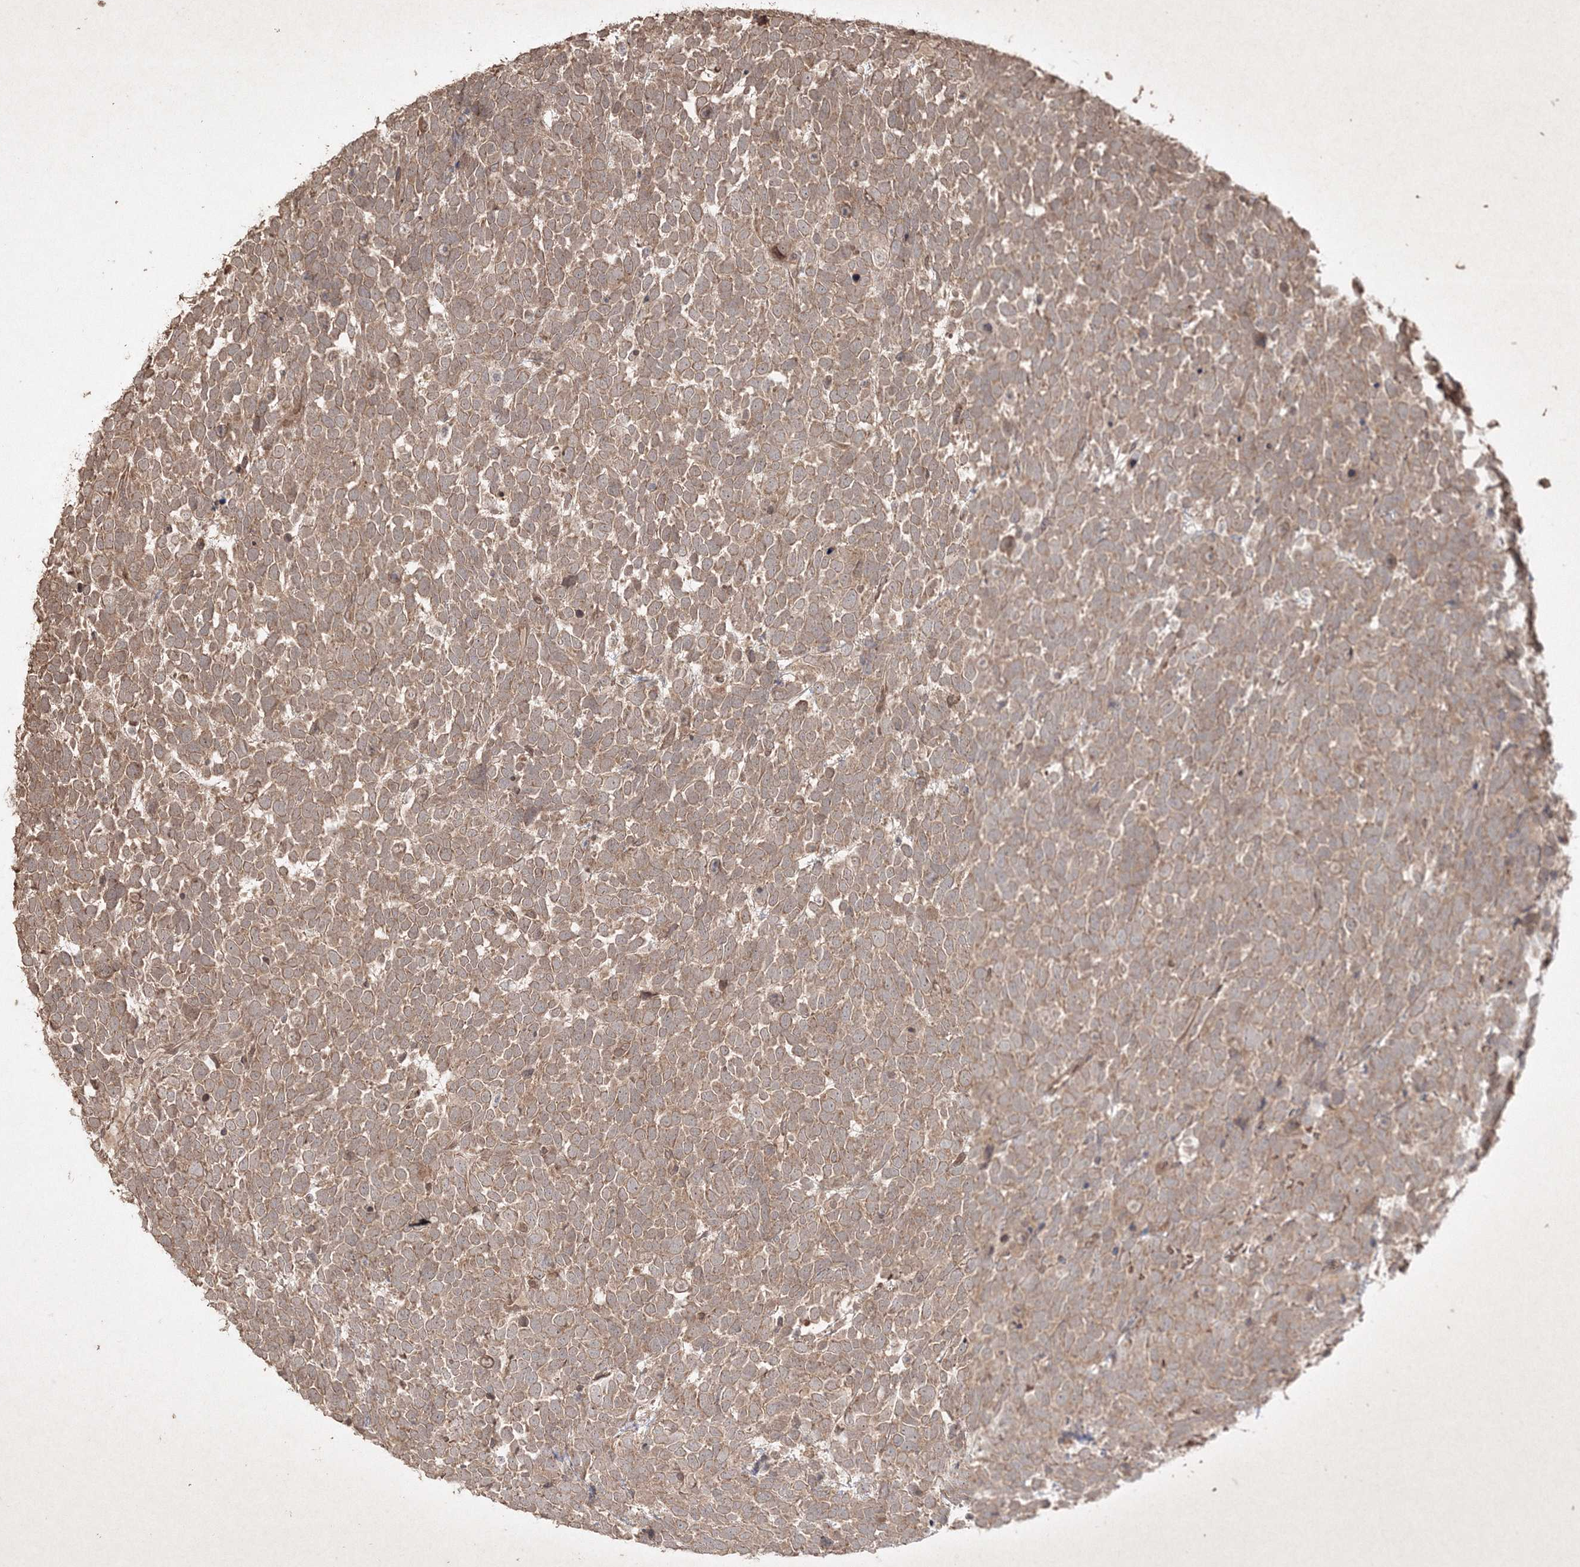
{"staining": {"intensity": "moderate", "quantity": ">75%", "location": "cytoplasmic/membranous"}, "tissue": "urothelial cancer", "cell_type": "Tumor cells", "image_type": "cancer", "snomed": [{"axis": "morphology", "description": "Urothelial carcinoma, High grade"}, {"axis": "topography", "description": "Urinary bladder"}], "caption": "A brown stain shows moderate cytoplasmic/membranous expression of a protein in urothelial carcinoma (high-grade) tumor cells. The protein of interest is shown in brown color, while the nuclei are stained blue.", "gene": "PELI3", "patient": {"sex": "female", "age": 82}}